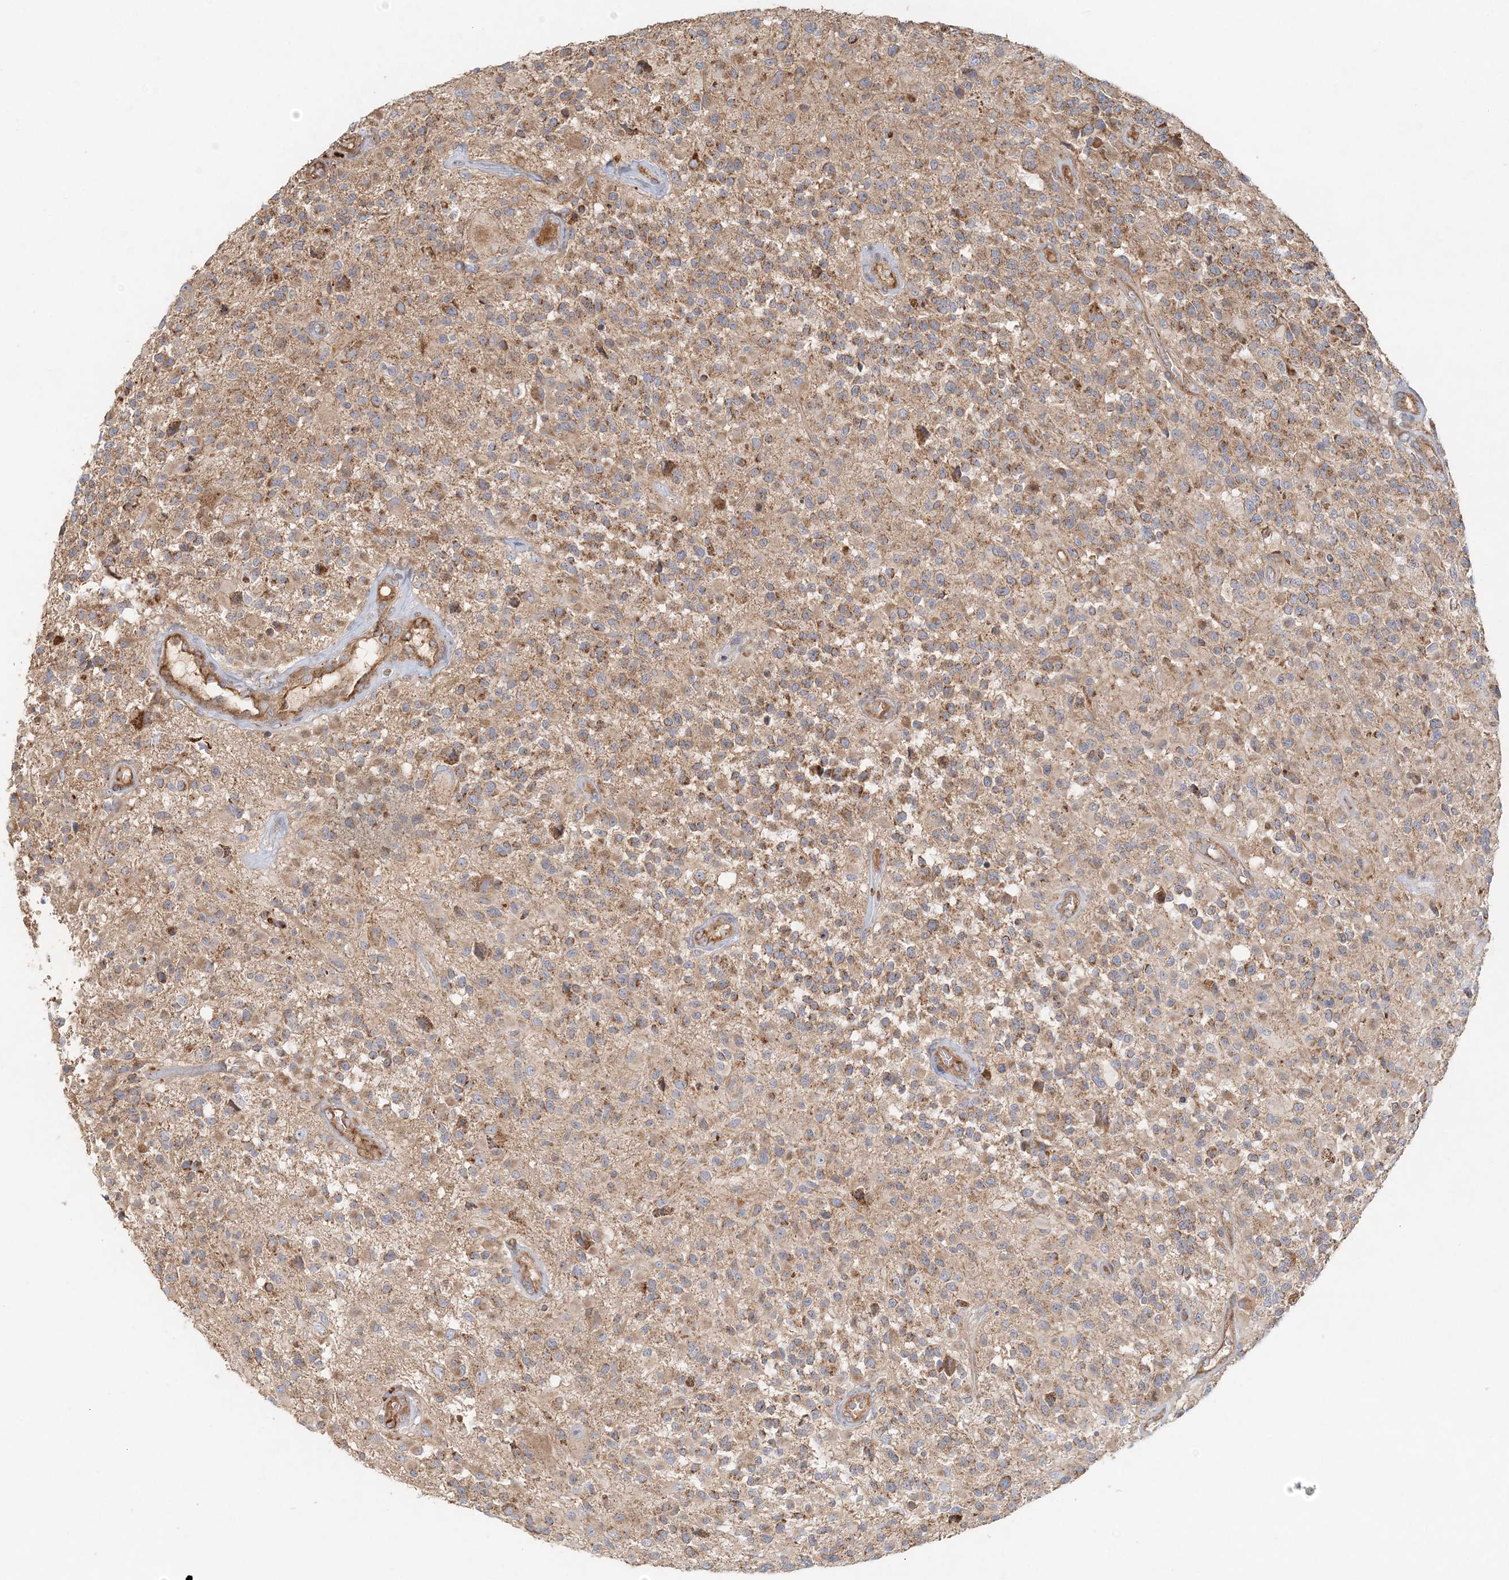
{"staining": {"intensity": "moderate", "quantity": ">75%", "location": "cytoplasmic/membranous"}, "tissue": "glioma", "cell_type": "Tumor cells", "image_type": "cancer", "snomed": [{"axis": "morphology", "description": "Glioma, malignant, High grade"}, {"axis": "morphology", "description": "Glioblastoma, NOS"}, {"axis": "topography", "description": "Brain"}], "caption": "Immunohistochemistry of human glioma exhibits medium levels of moderate cytoplasmic/membranous staining in approximately >75% of tumor cells. (DAB IHC with brightfield microscopy, high magnification).", "gene": "KIAA0232", "patient": {"sex": "male", "age": 60}}